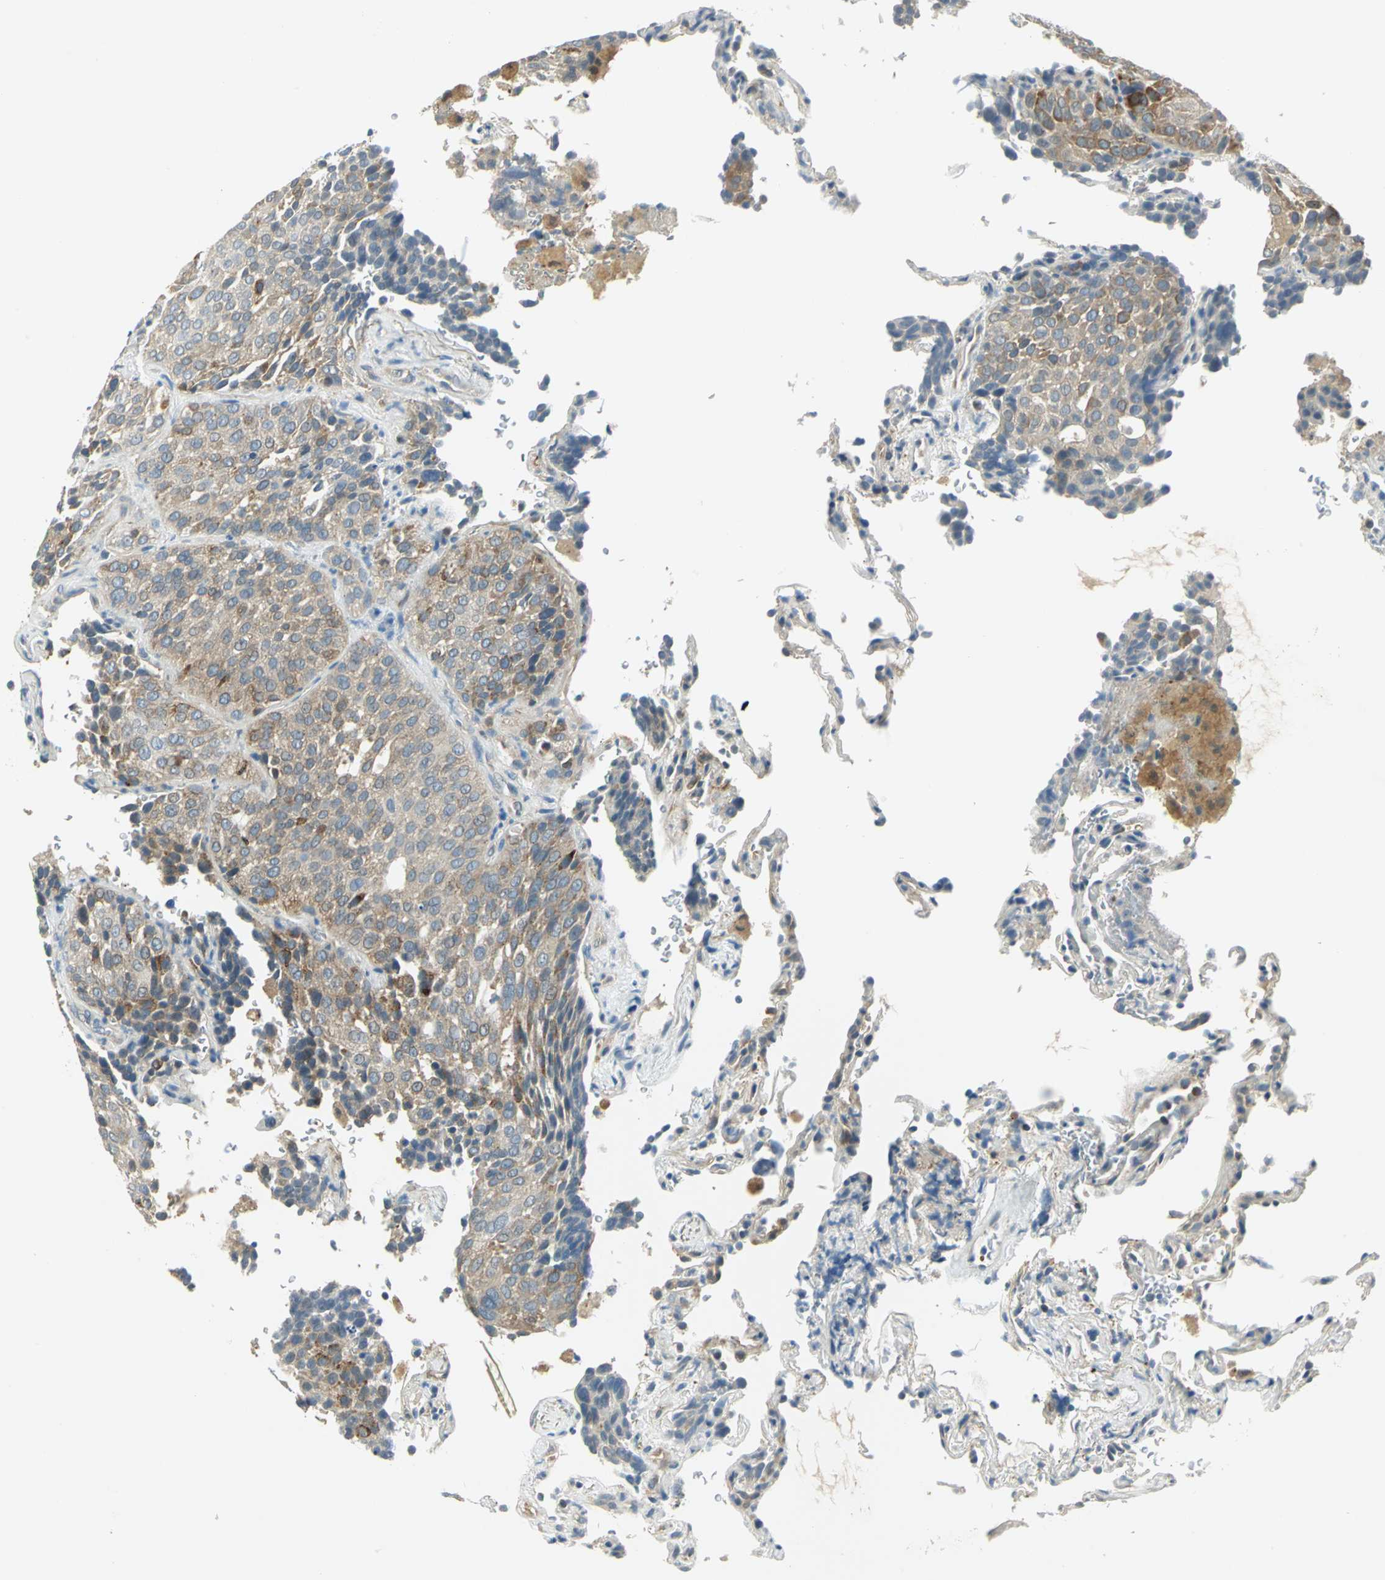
{"staining": {"intensity": "moderate", "quantity": ">75%", "location": "cytoplasmic/membranous"}, "tissue": "lung cancer", "cell_type": "Tumor cells", "image_type": "cancer", "snomed": [{"axis": "morphology", "description": "Squamous cell carcinoma, NOS"}, {"axis": "topography", "description": "Lung"}], "caption": "Immunohistochemistry (IHC) histopathology image of neoplastic tissue: lung cancer stained using IHC displays medium levels of moderate protein expression localized specifically in the cytoplasmic/membranous of tumor cells, appearing as a cytoplasmic/membranous brown color.", "gene": "FYN", "patient": {"sex": "male", "age": 54}}